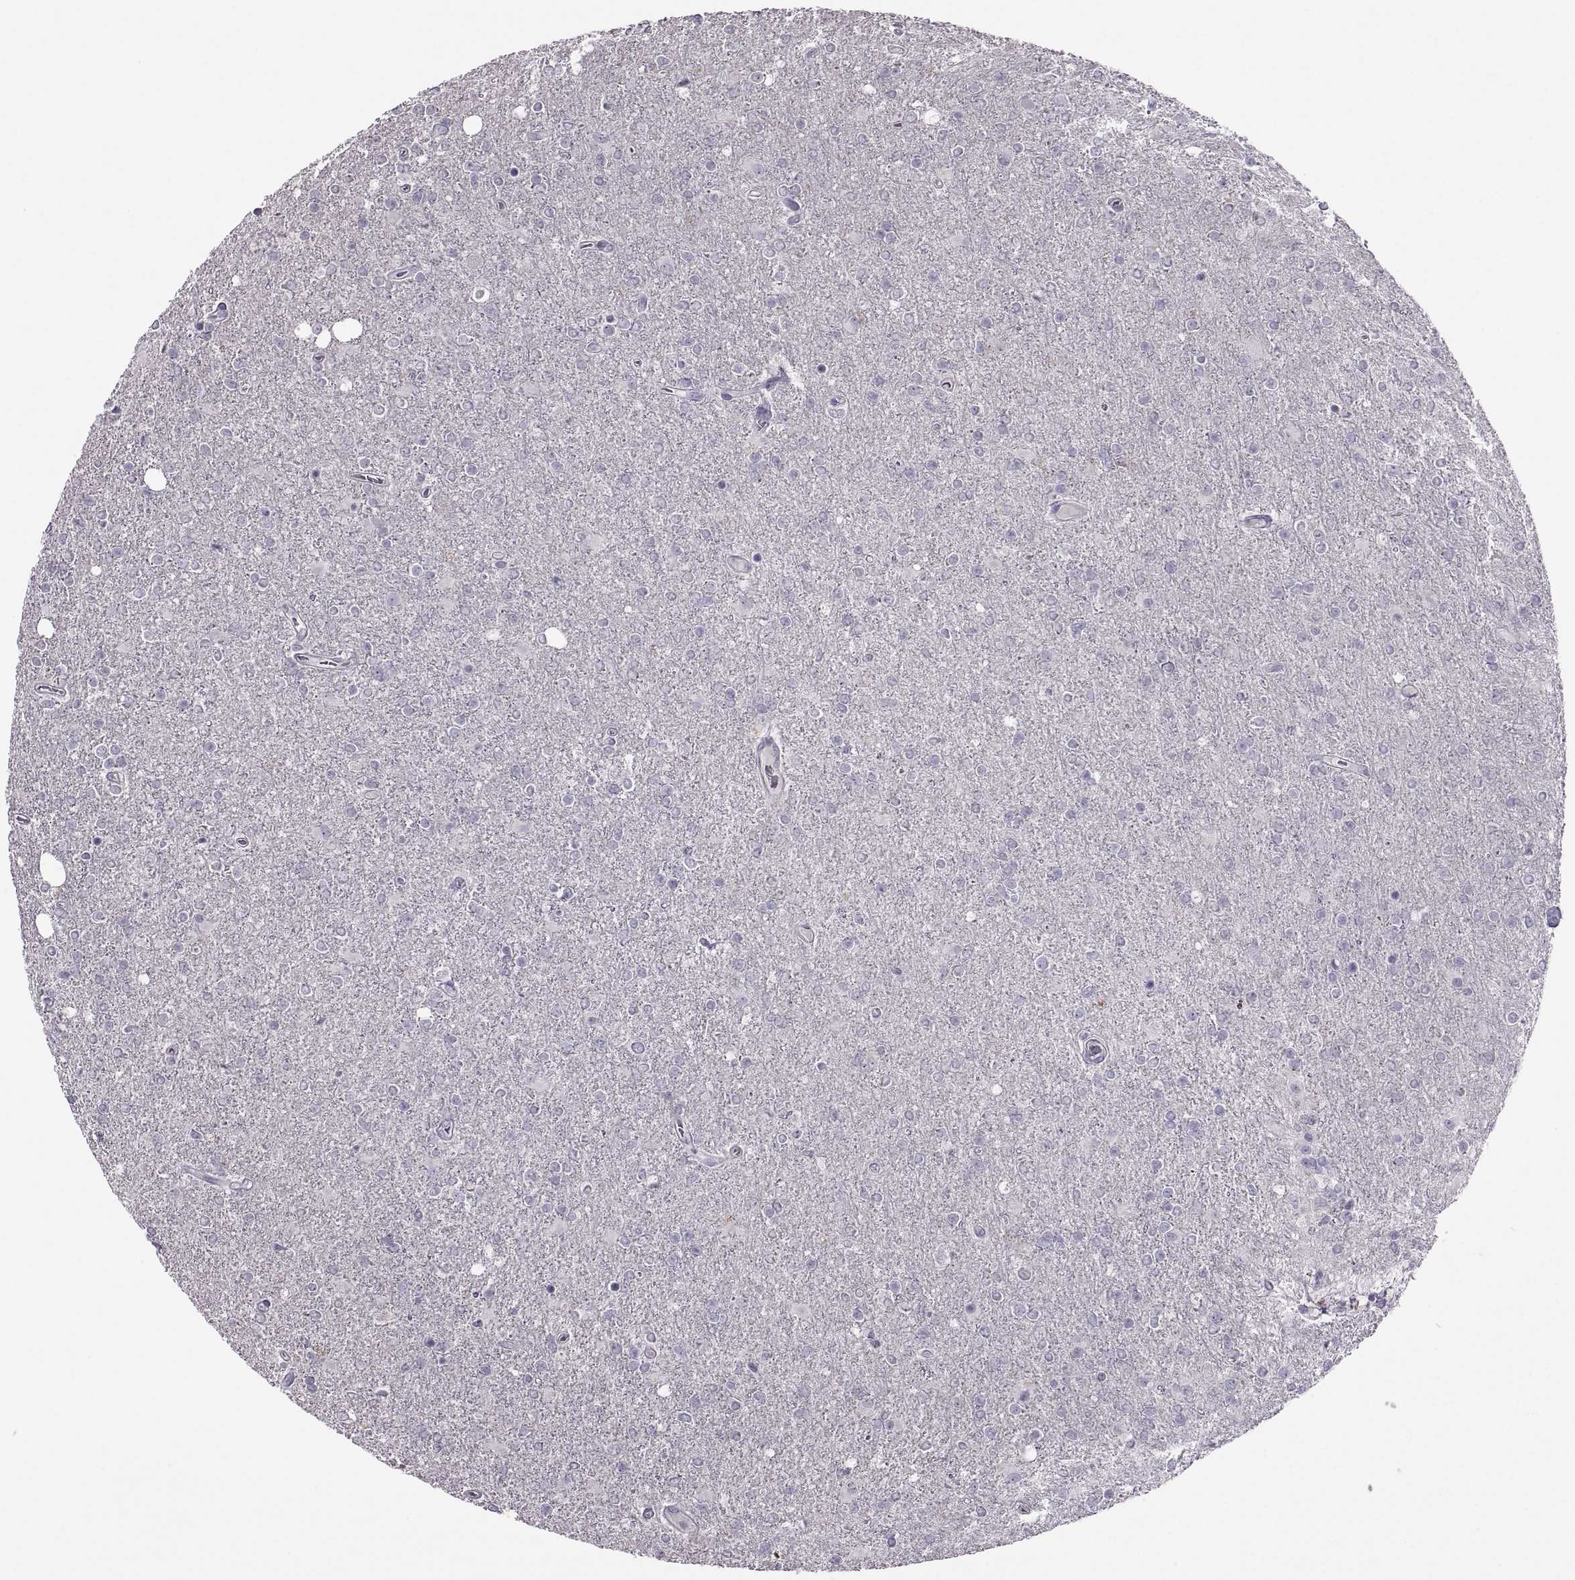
{"staining": {"intensity": "negative", "quantity": "none", "location": "none"}, "tissue": "glioma", "cell_type": "Tumor cells", "image_type": "cancer", "snomed": [{"axis": "morphology", "description": "Glioma, malignant, High grade"}, {"axis": "topography", "description": "Cerebral cortex"}], "caption": "The IHC photomicrograph has no significant positivity in tumor cells of malignant high-grade glioma tissue.", "gene": "BSPH1", "patient": {"sex": "male", "age": 70}}